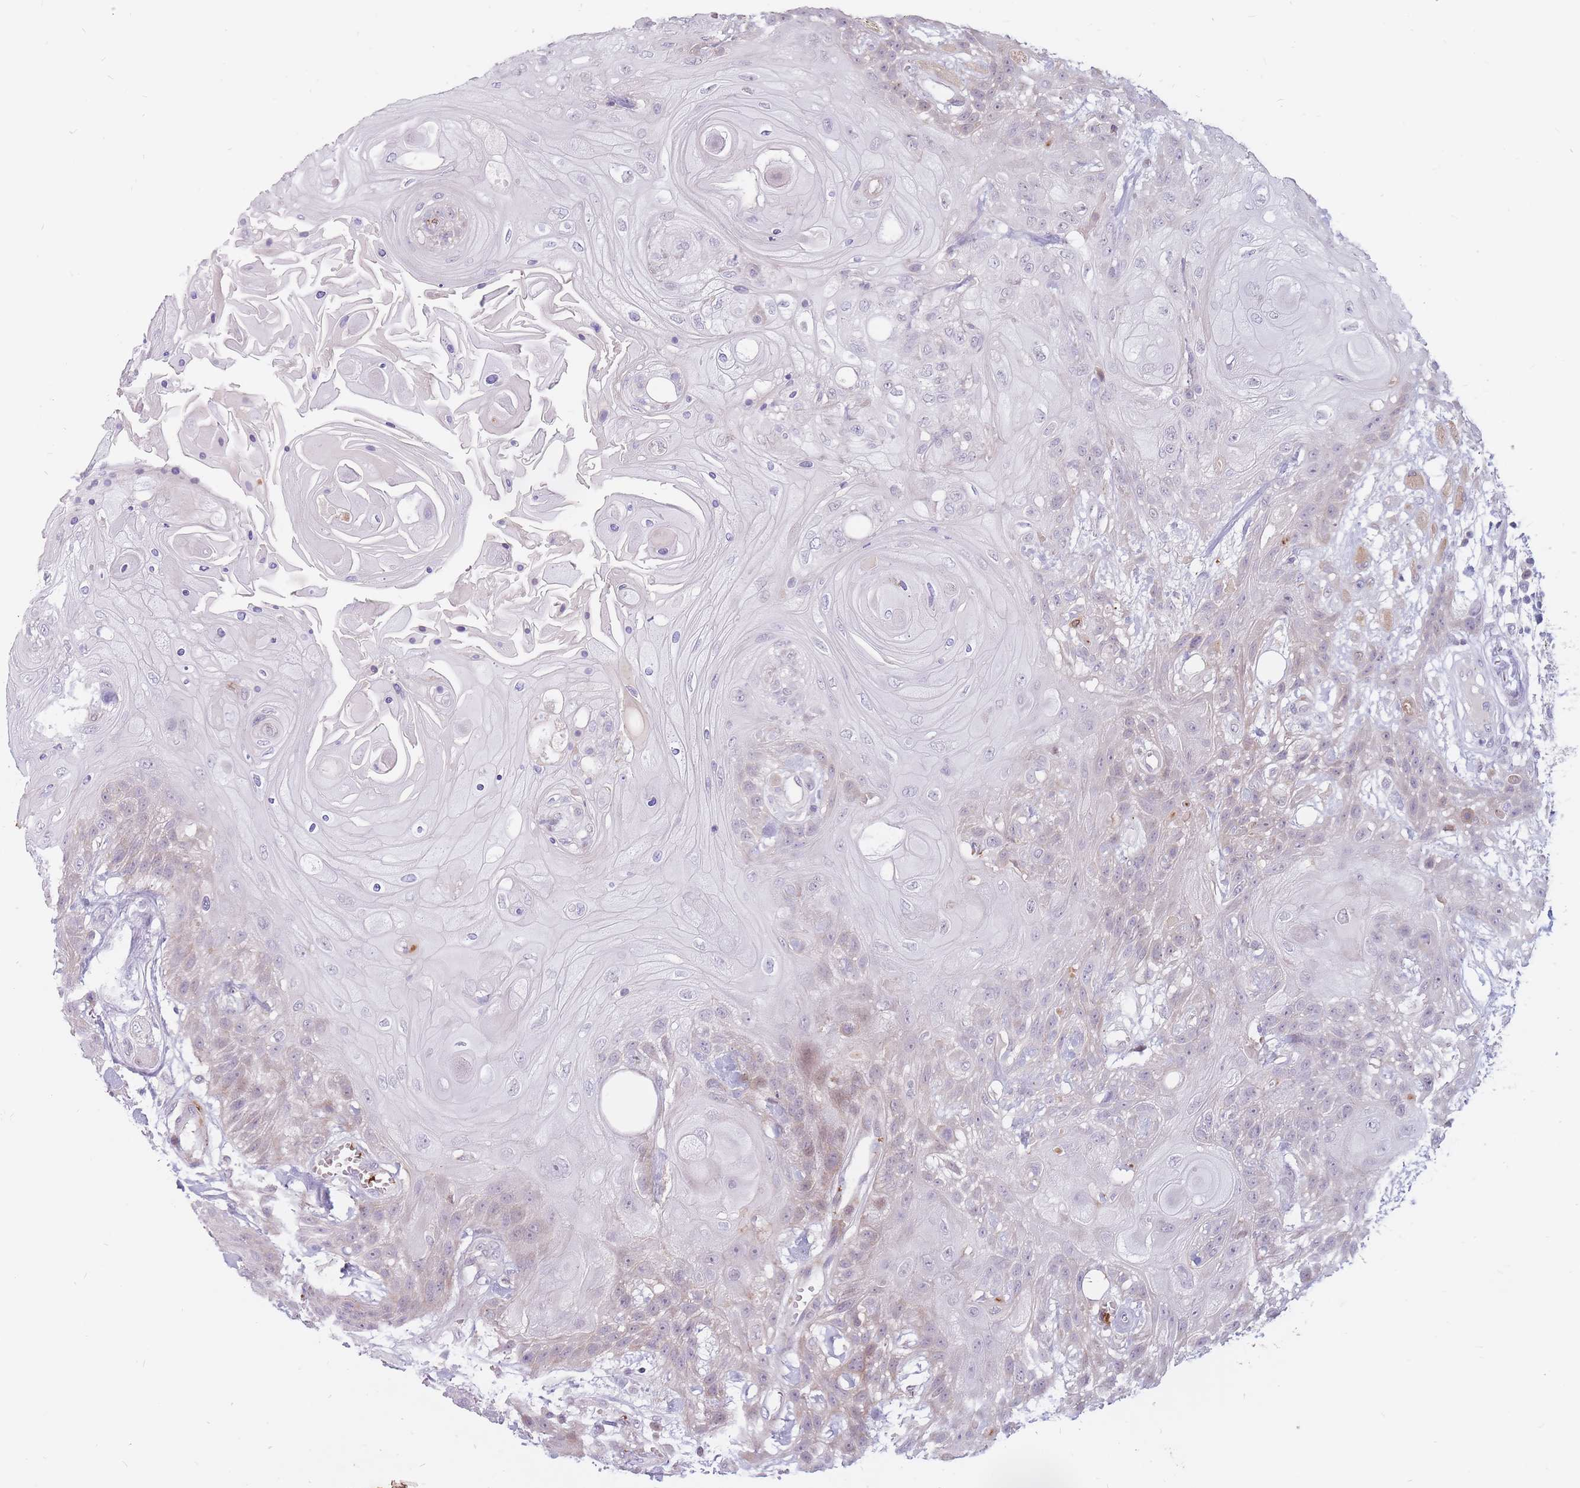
{"staining": {"intensity": "negative", "quantity": "none", "location": "none"}, "tissue": "head and neck cancer", "cell_type": "Tumor cells", "image_type": "cancer", "snomed": [{"axis": "morphology", "description": "Squamous cell carcinoma, NOS"}, {"axis": "topography", "description": "Head-Neck"}], "caption": "Head and neck squamous cell carcinoma stained for a protein using immunohistochemistry (IHC) displays no positivity tumor cells.", "gene": "PTGDR", "patient": {"sex": "female", "age": 43}}